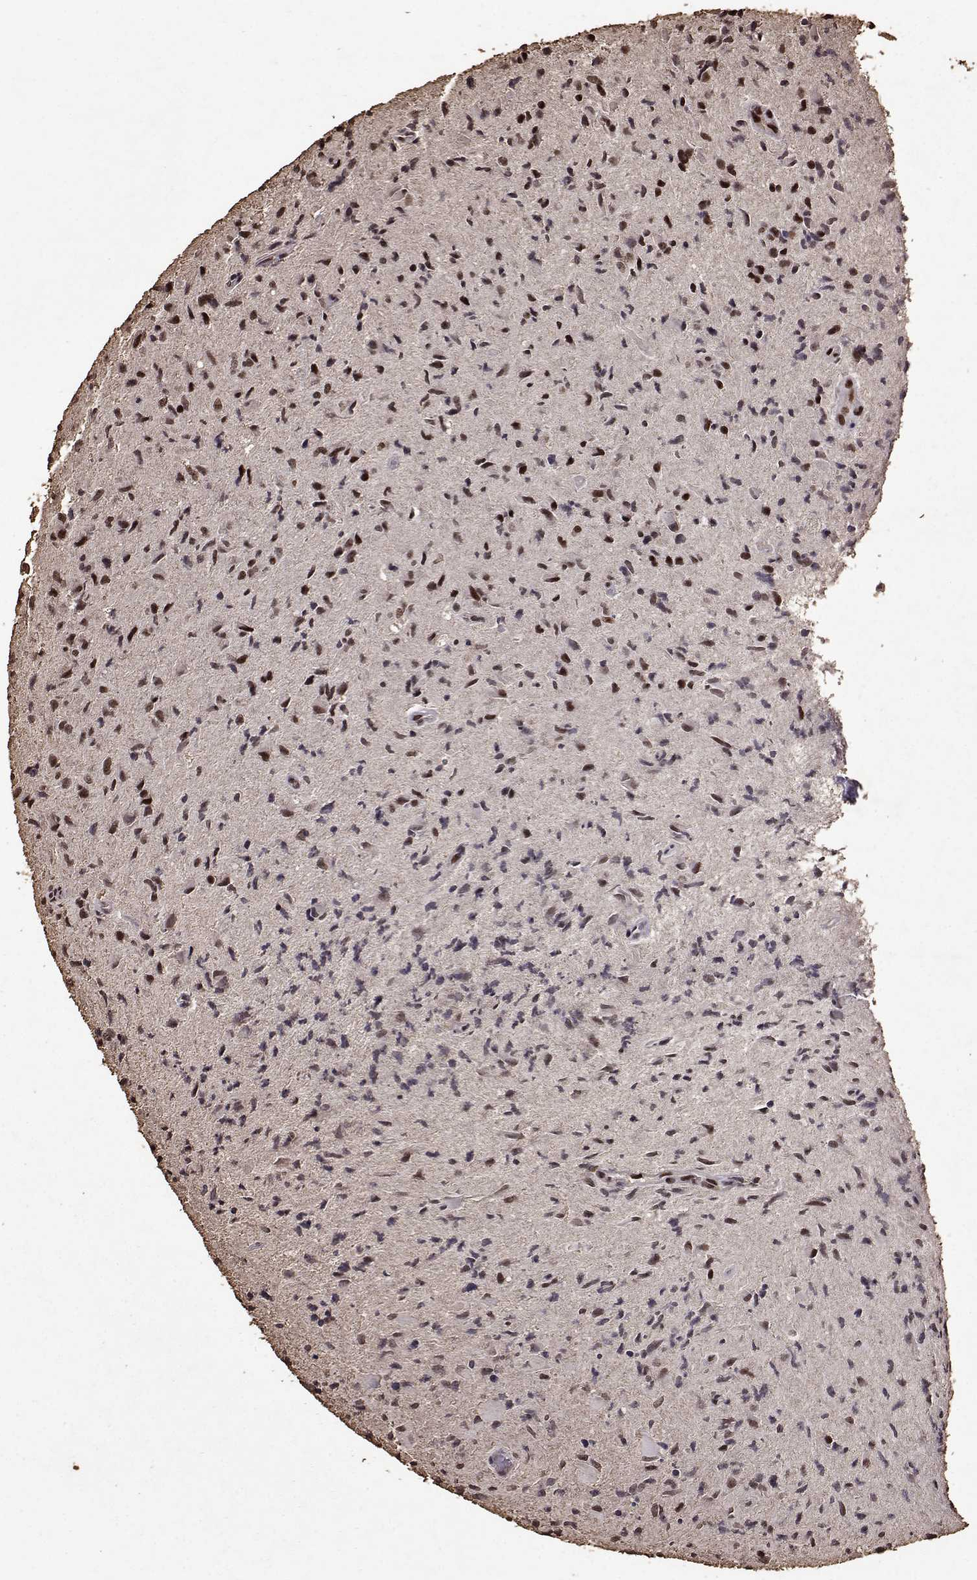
{"staining": {"intensity": "strong", "quantity": ">75%", "location": "nuclear"}, "tissue": "glioma", "cell_type": "Tumor cells", "image_type": "cancer", "snomed": [{"axis": "morphology", "description": "Glioma, malignant, High grade"}, {"axis": "topography", "description": "Brain"}], "caption": "Protein expression by immunohistochemistry (IHC) exhibits strong nuclear staining in approximately >75% of tumor cells in malignant glioma (high-grade).", "gene": "TOE1", "patient": {"sex": "male", "age": 54}}